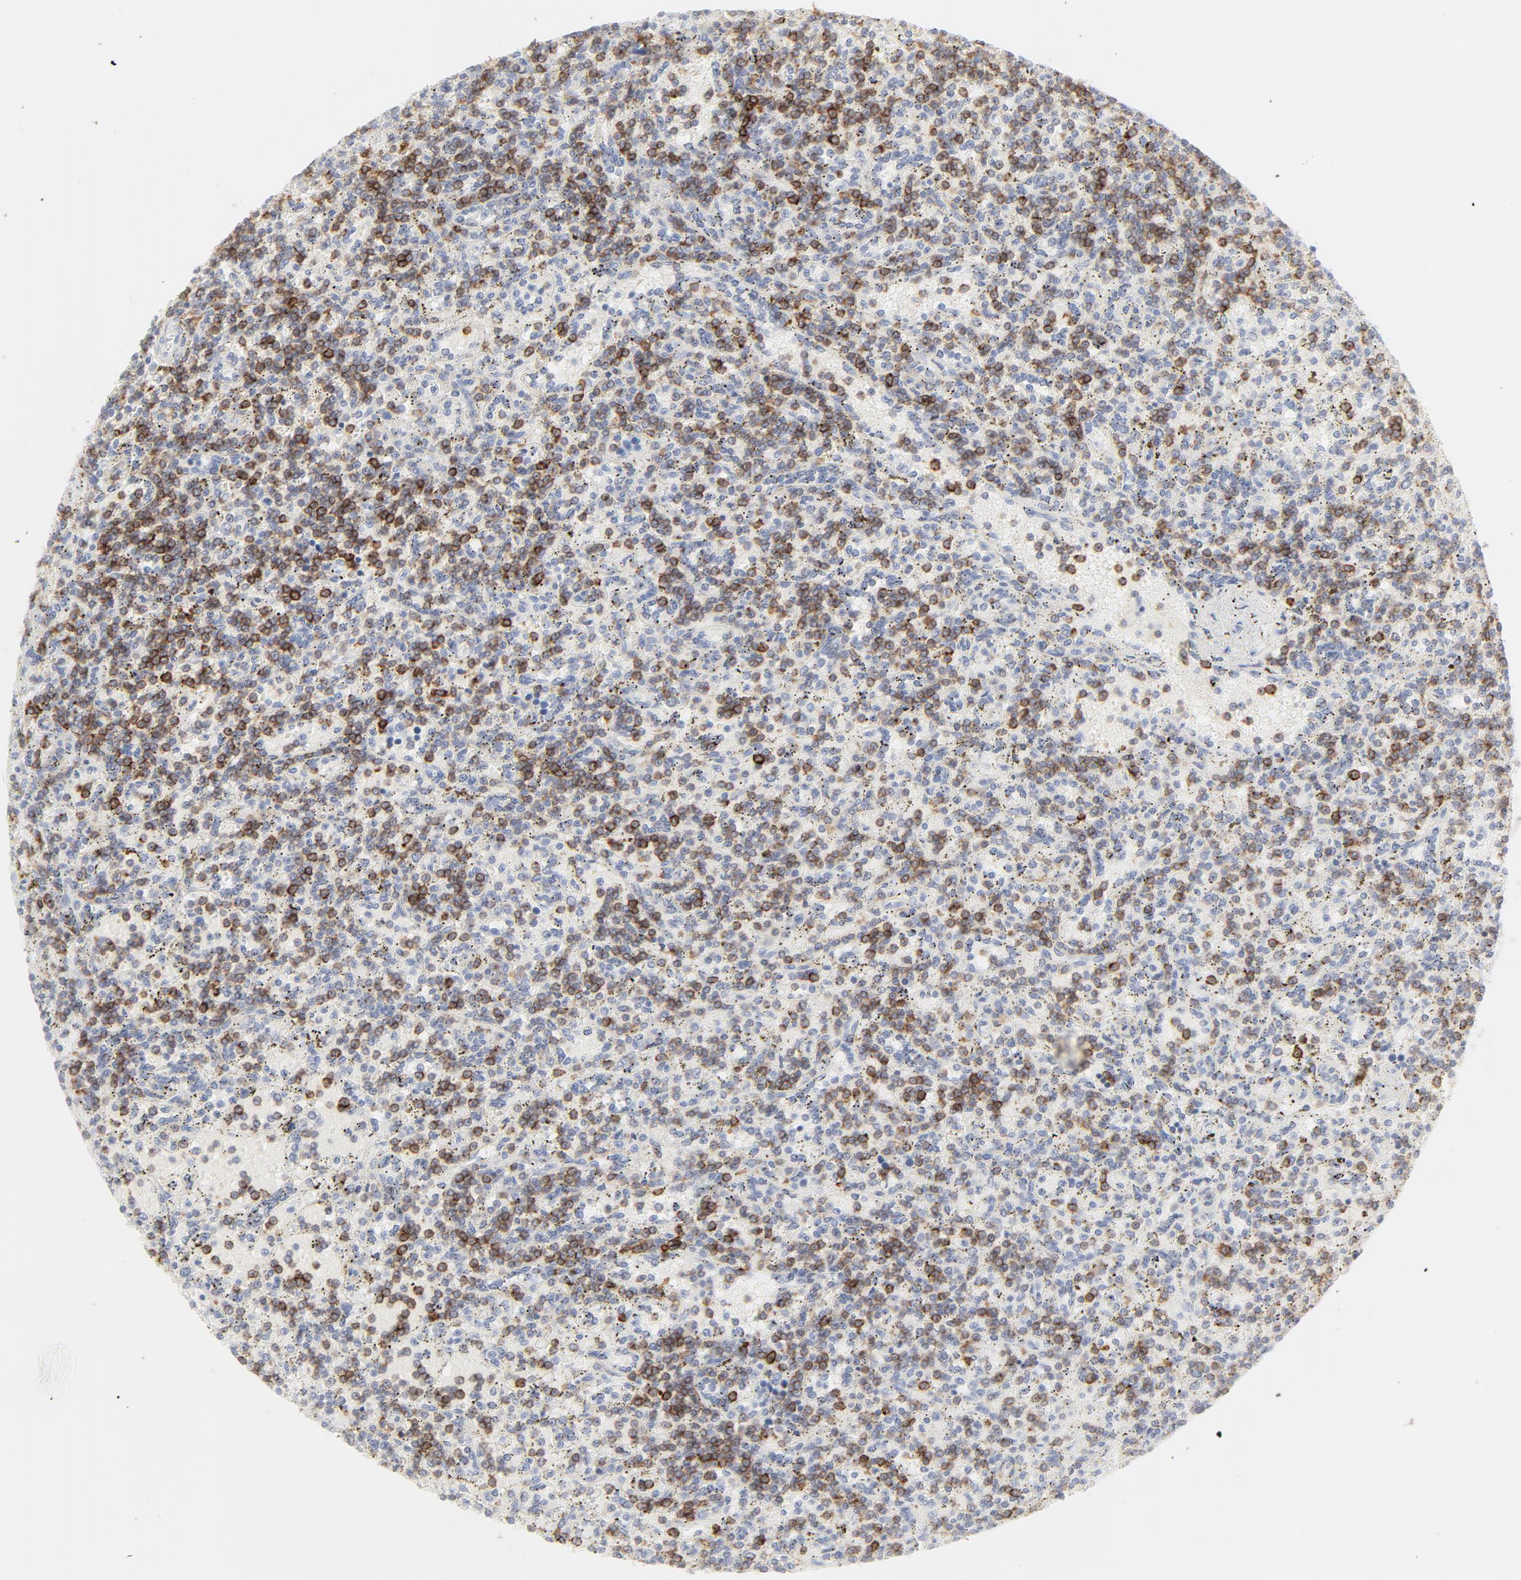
{"staining": {"intensity": "strong", "quantity": "25%-75%", "location": "cytoplasmic/membranous"}, "tissue": "lymphoma", "cell_type": "Tumor cells", "image_type": "cancer", "snomed": [{"axis": "morphology", "description": "Malignant lymphoma, non-Hodgkin's type, Low grade"}, {"axis": "topography", "description": "Spleen"}], "caption": "Brown immunohistochemical staining in human lymphoma demonstrates strong cytoplasmic/membranous staining in approximately 25%-75% of tumor cells. (DAB = brown stain, brightfield microscopy at high magnification).", "gene": "CCR7", "patient": {"sex": "male", "age": 73}}